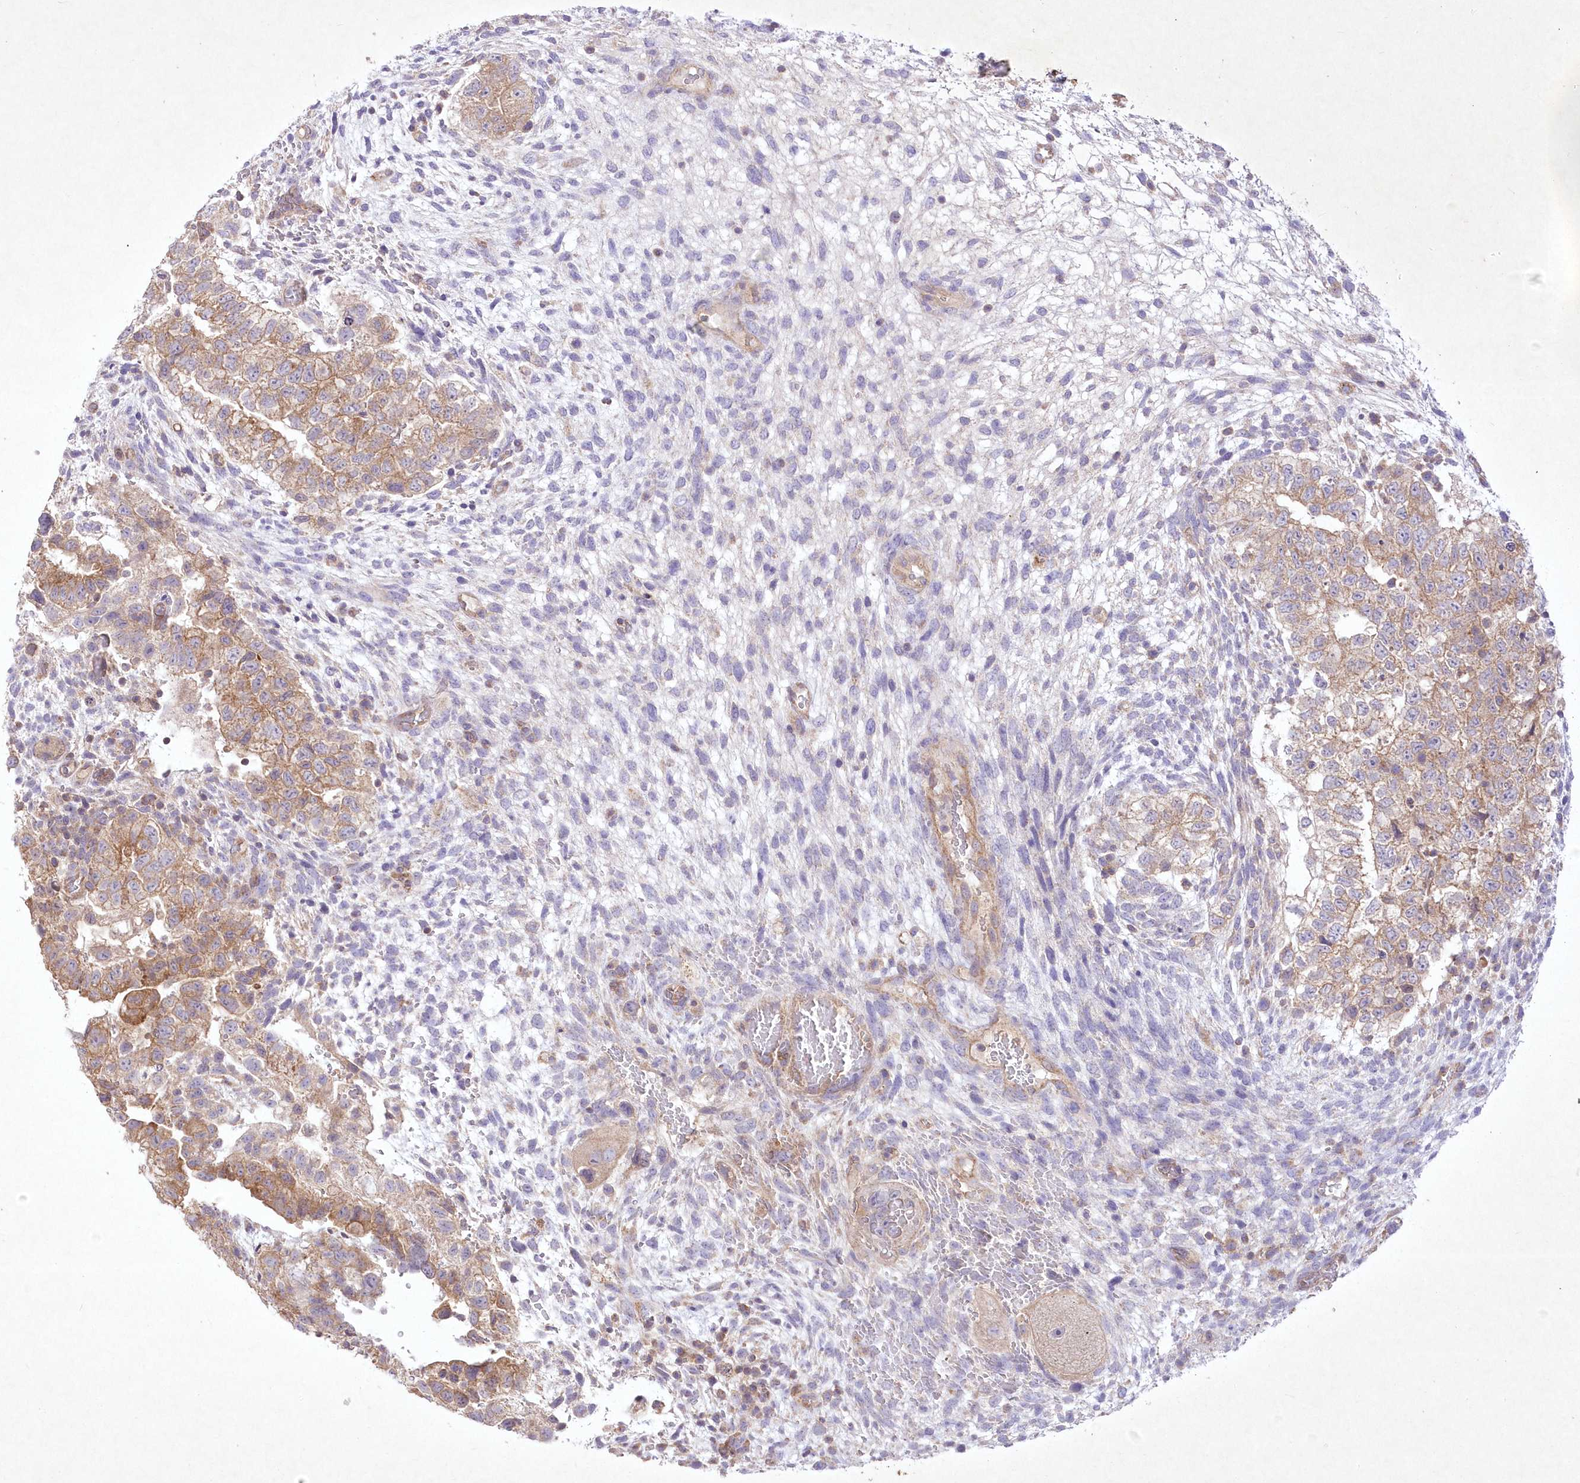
{"staining": {"intensity": "moderate", "quantity": ">75%", "location": "cytoplasmic/membranous"}, "tissue": "testis cancer", "cell_type": "Tumor cells", "image_type": "cancer", "snomed": [{"axis": "morphology", "description": "Carcinoma, Embryonal, NOS"}, {"axis": "topography", "description": "Testis"}], "caption": "Immunohistochemistry image of human testis cancer stained for a protein (brown), which shows medium levels of moderate cytoplasmic/membranous expression in about >75% of tumor cells.", "gene": "ITSN2", "patient": {"sex": "male", "age": 37}}